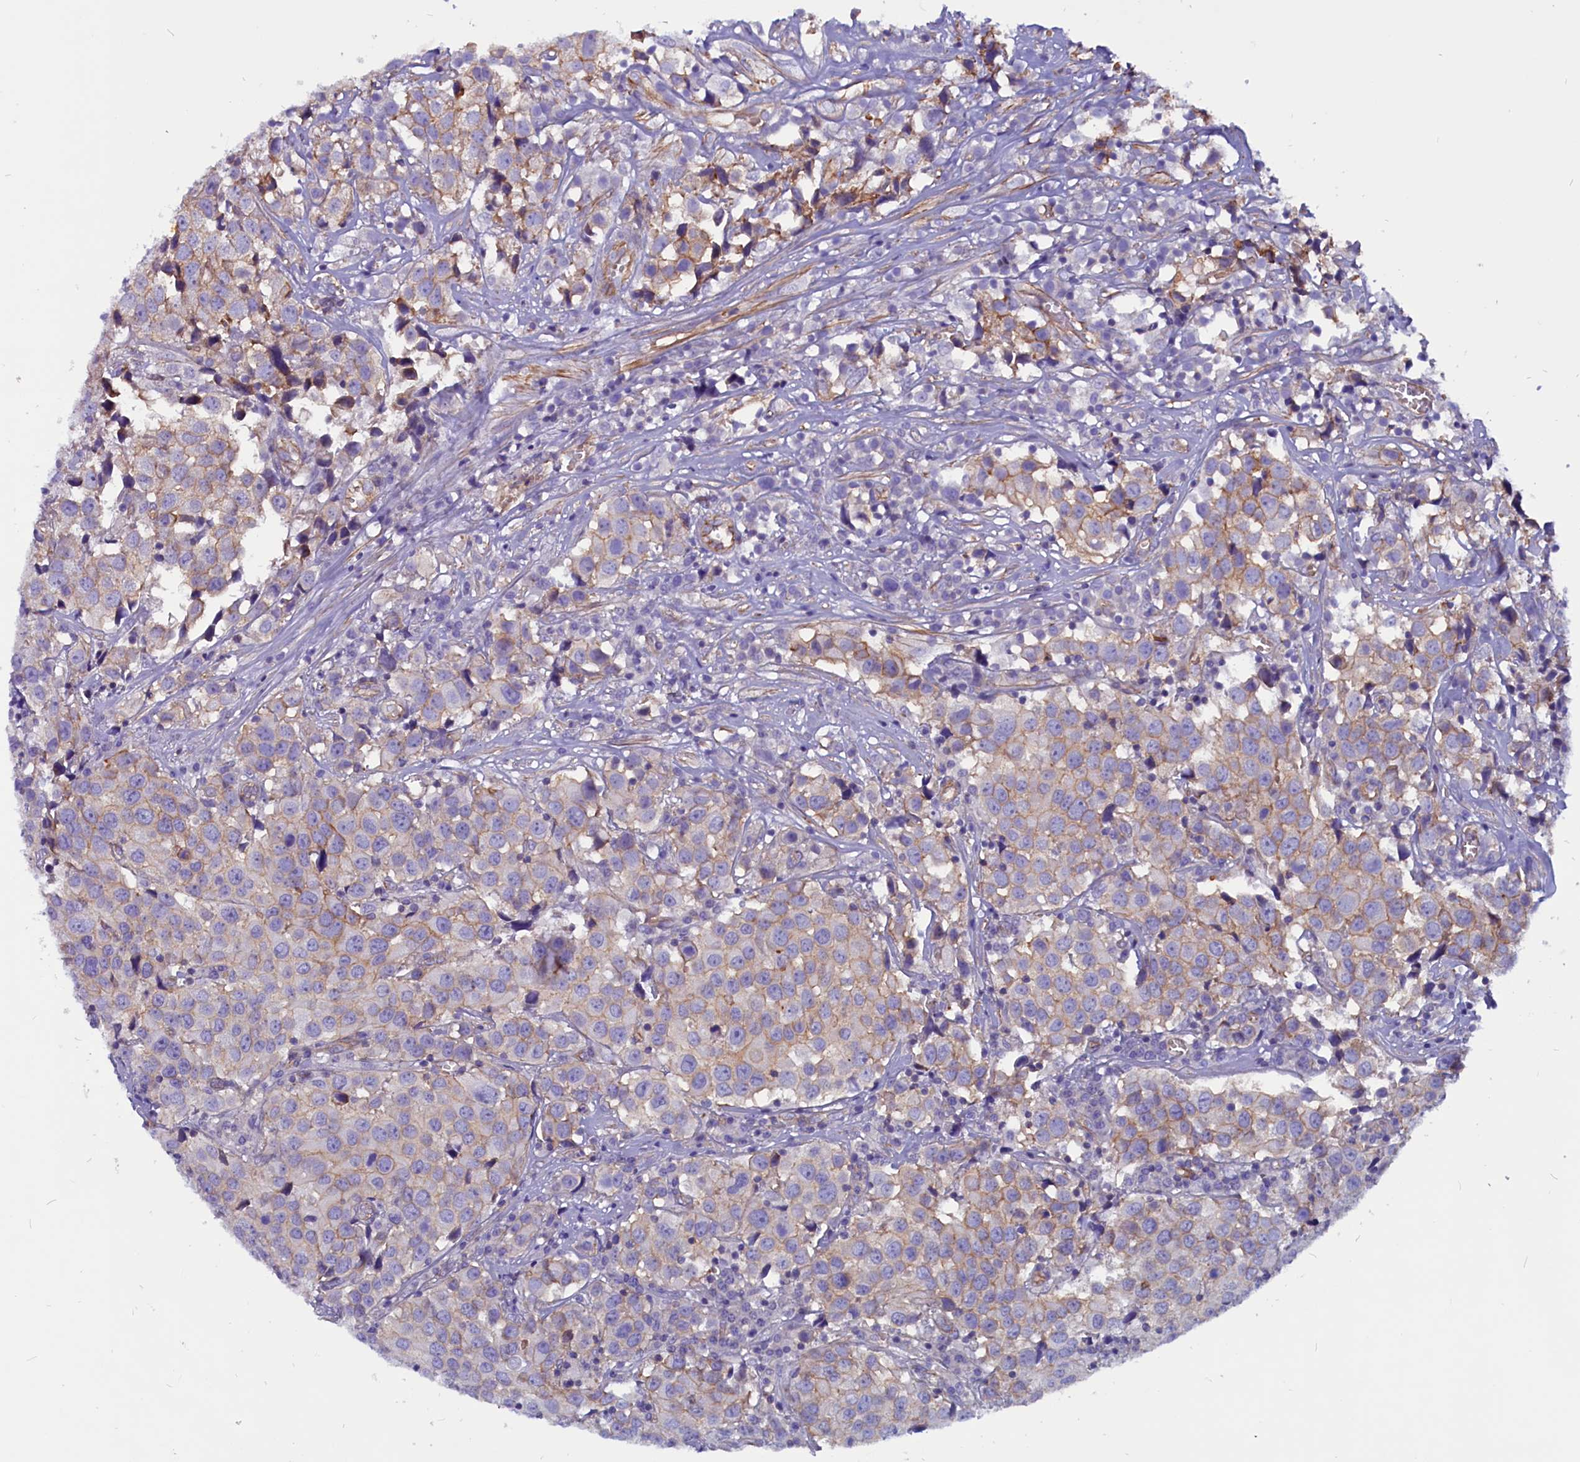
{"staining": {"intensity": "weak", "quantity": "25%-75%", "location": "cytoplasmic/membranous"}, "tissue": "urothelial cancer", "cell_type": "Tumor cells", "image_type": "cancer", "snomed": [{"axis": "morphology", "description": "Urothelial carcinoma, High grade"}, {"axis": "topography", "description": "Urinary bladder"}], "caption": "A brown stain shows weak cytoplasmic/membranous staining of a protein in urothelial carcinoma (high-grade) tumor cells.", "gene": "ZNF749", "patient": {"sex": "female", "age": 75}}